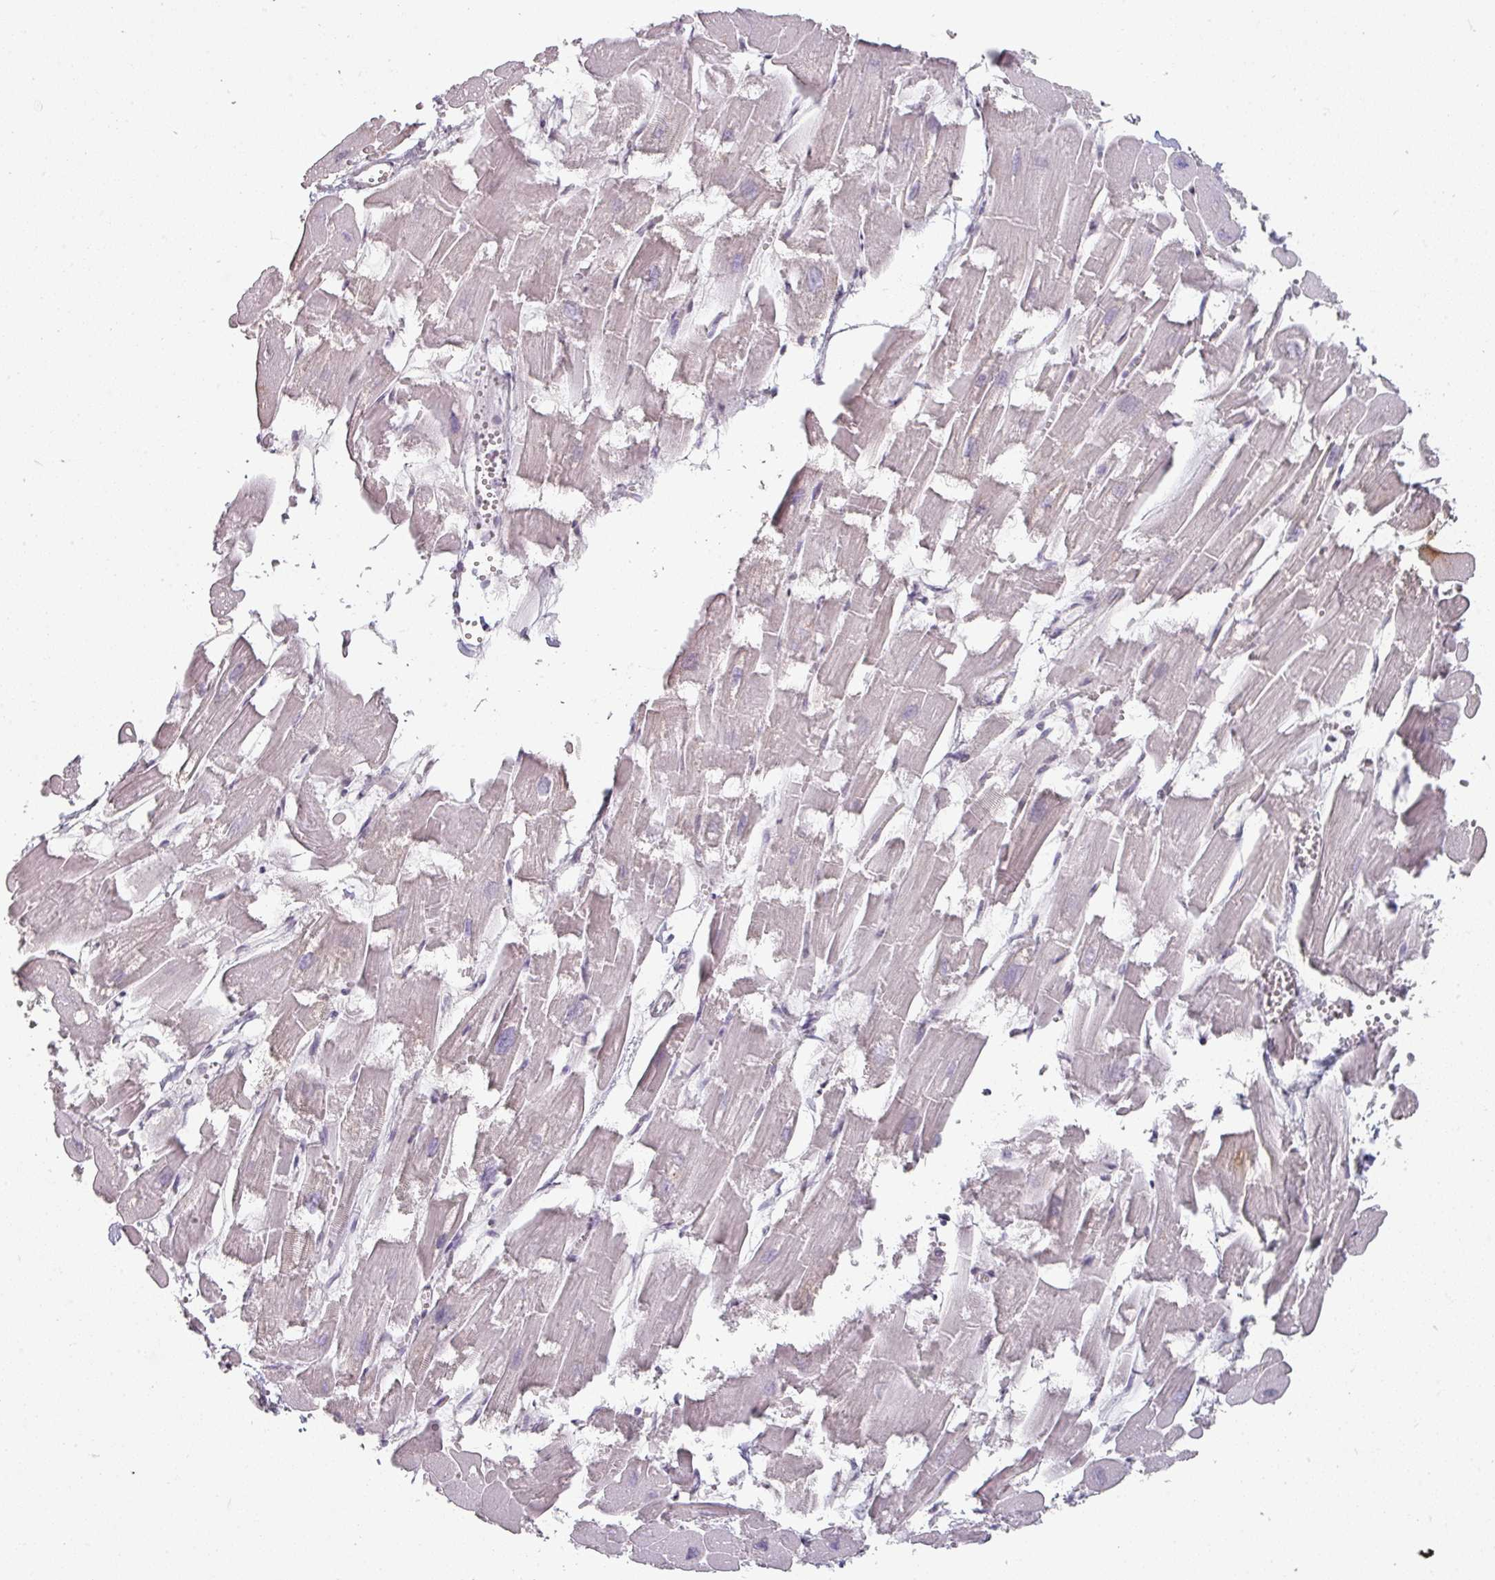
{"staining": {"intensity": "negative", "quantity": "none", "location": "none"}, "tissue": "heart muscle", "cell_type": "Cardiomyocytes", "image_type": "normal", "snomed": [{"axis": "morphology", "description": "Normal tissue, NOS"}, {"axis": "topography", "description": "Heart"}], "caption": "Immunohistochemistry (IHC) micrograph of unremarkable heart muscle: human heart muscle stained with DAB (3,3'-diaminobenzidine) displays no significant protein staining in cardiomyocytes.", "gene": "SPRR1A", "patient": {"sex": "male", "age": 54}}